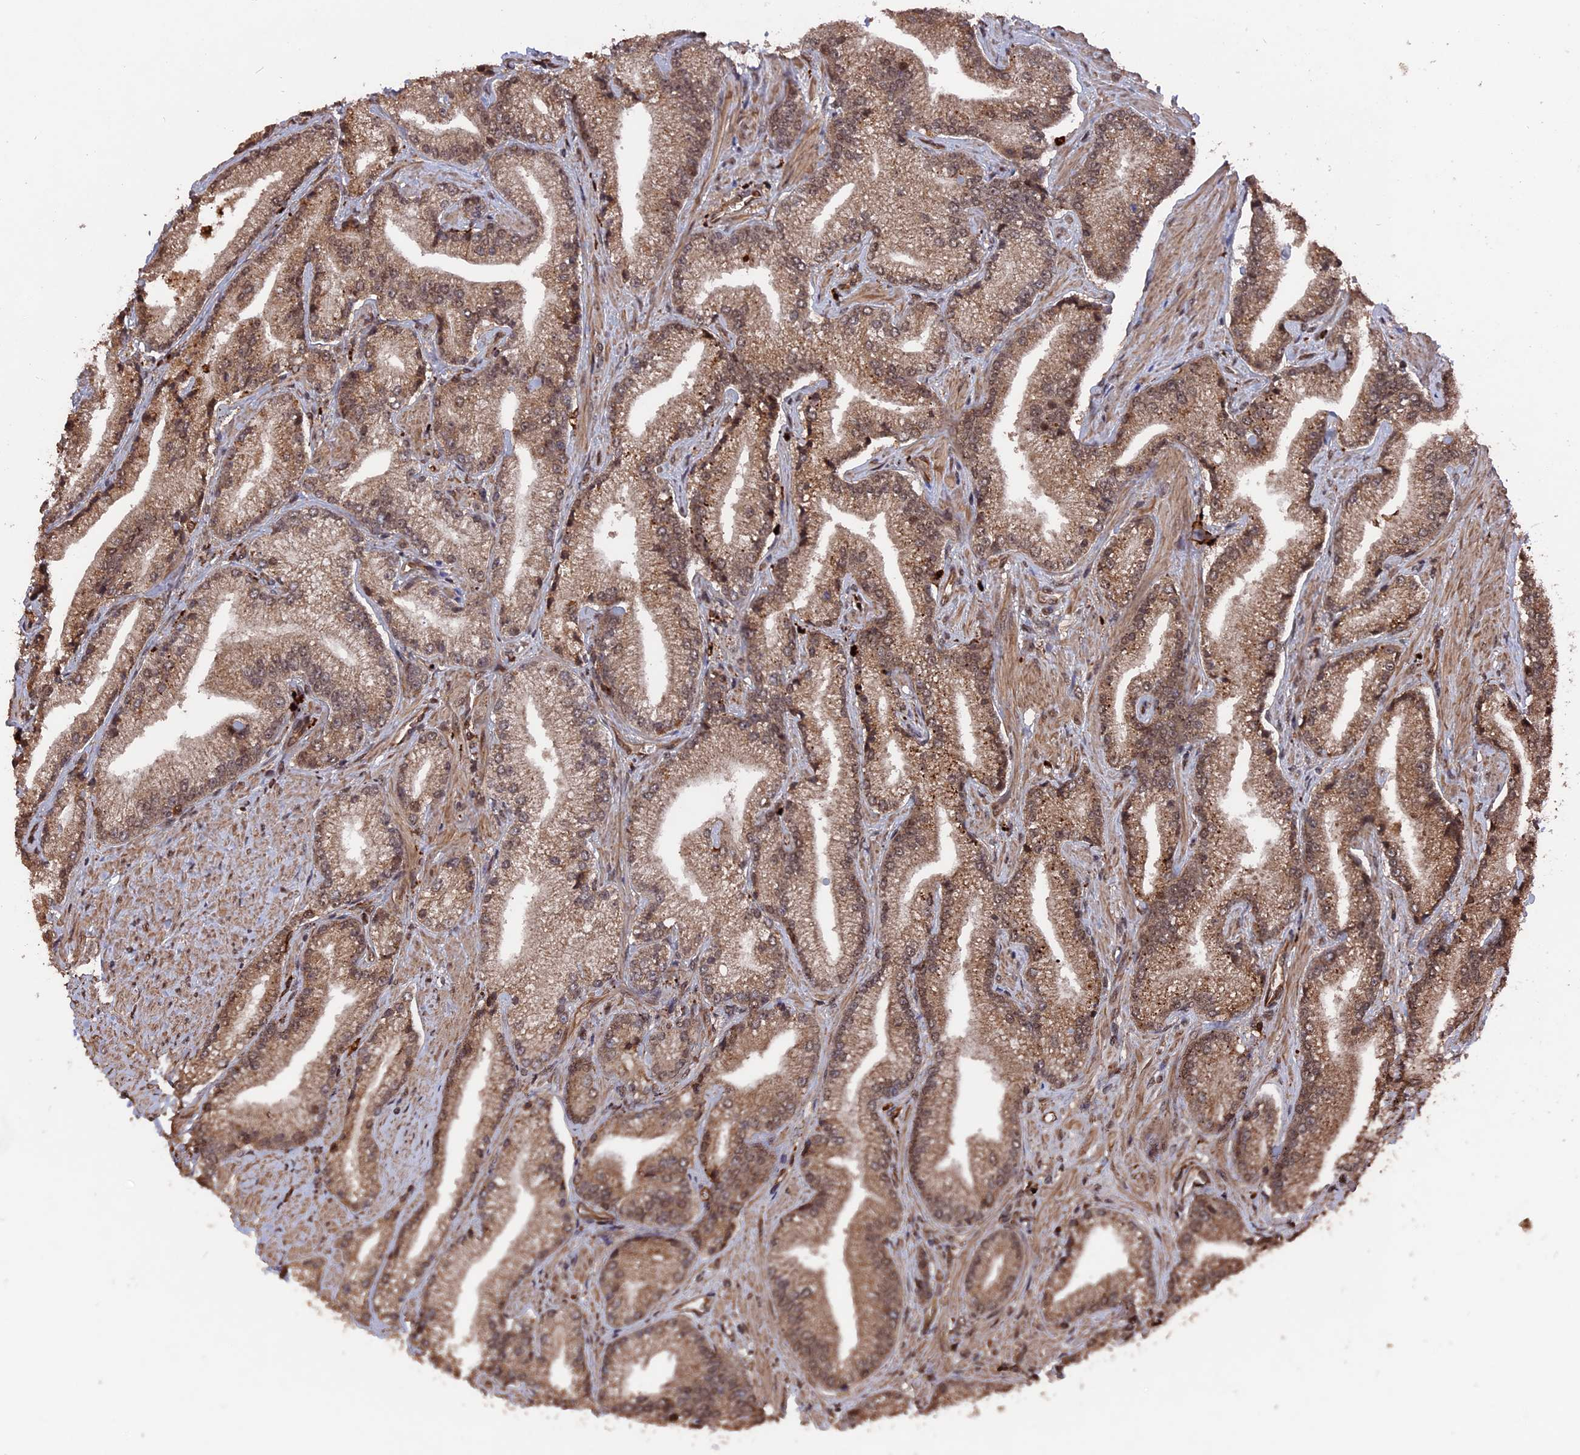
{"staining": {"intensity": "moderate", "quantity": ">75%", "location": "cytoplasmic/membranous,nuclear"}, "tissue": "prostate cancer", "cell_type": "Tumor cells", "image_type": "cancer", "snomed": [{"axis": "morphology", "description": "Adenocarcinoma, High grade"}, {"axis": "topography", "description": "Prostate"}], "caption": "This photomicrograph exhibits prostate adenocarcinoma (high-grade) stained with IHC to label a protein in brown. The cytoplasmic/membranous and nuclear of tumor cells show moderate positivity for the protein. Nuclei are counter-stained blue.", "gene": "TELO2", "patient": {"sex": "male", "age": 67}}